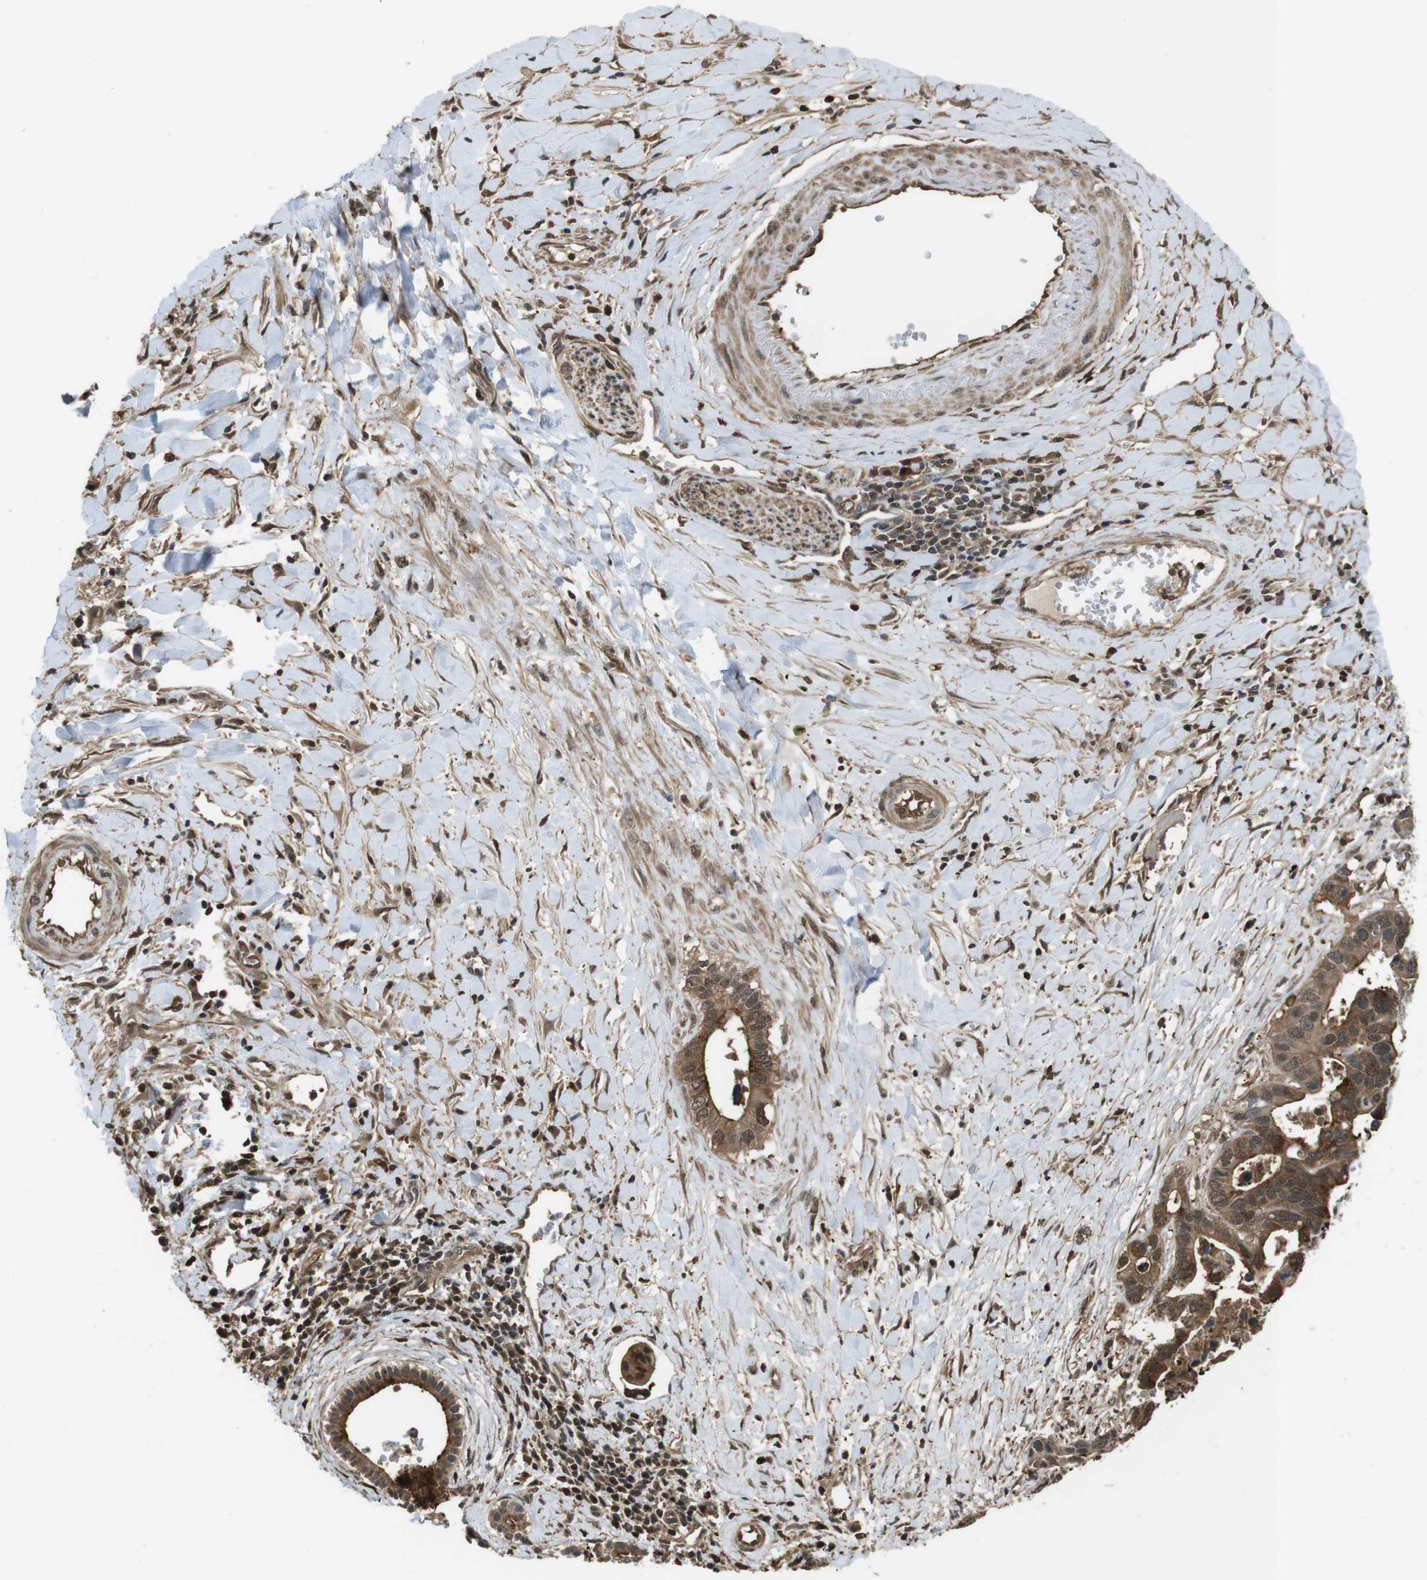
{"staining": {"intensity": "strong", "quantity": ">75%", "location": "cytoplasmic/membranous,nuclear"}, "tissue": "liver cancer", "cell_type": "Tumor cells", "image_type": "cancer", "snomed": [{"axis": "morphology", "description": "Cholangiocarcinoma"}, {"axis": "topography", "description": "Liver"}], "caption": "A brown stain shows strong cytoplasmic/membranous and nuclear positivity of a protein in cholangiocarcinoma (liver) tumor cells.", "gene": "ARHGDIA", "patient": {"sex": "female", "age": 65}}